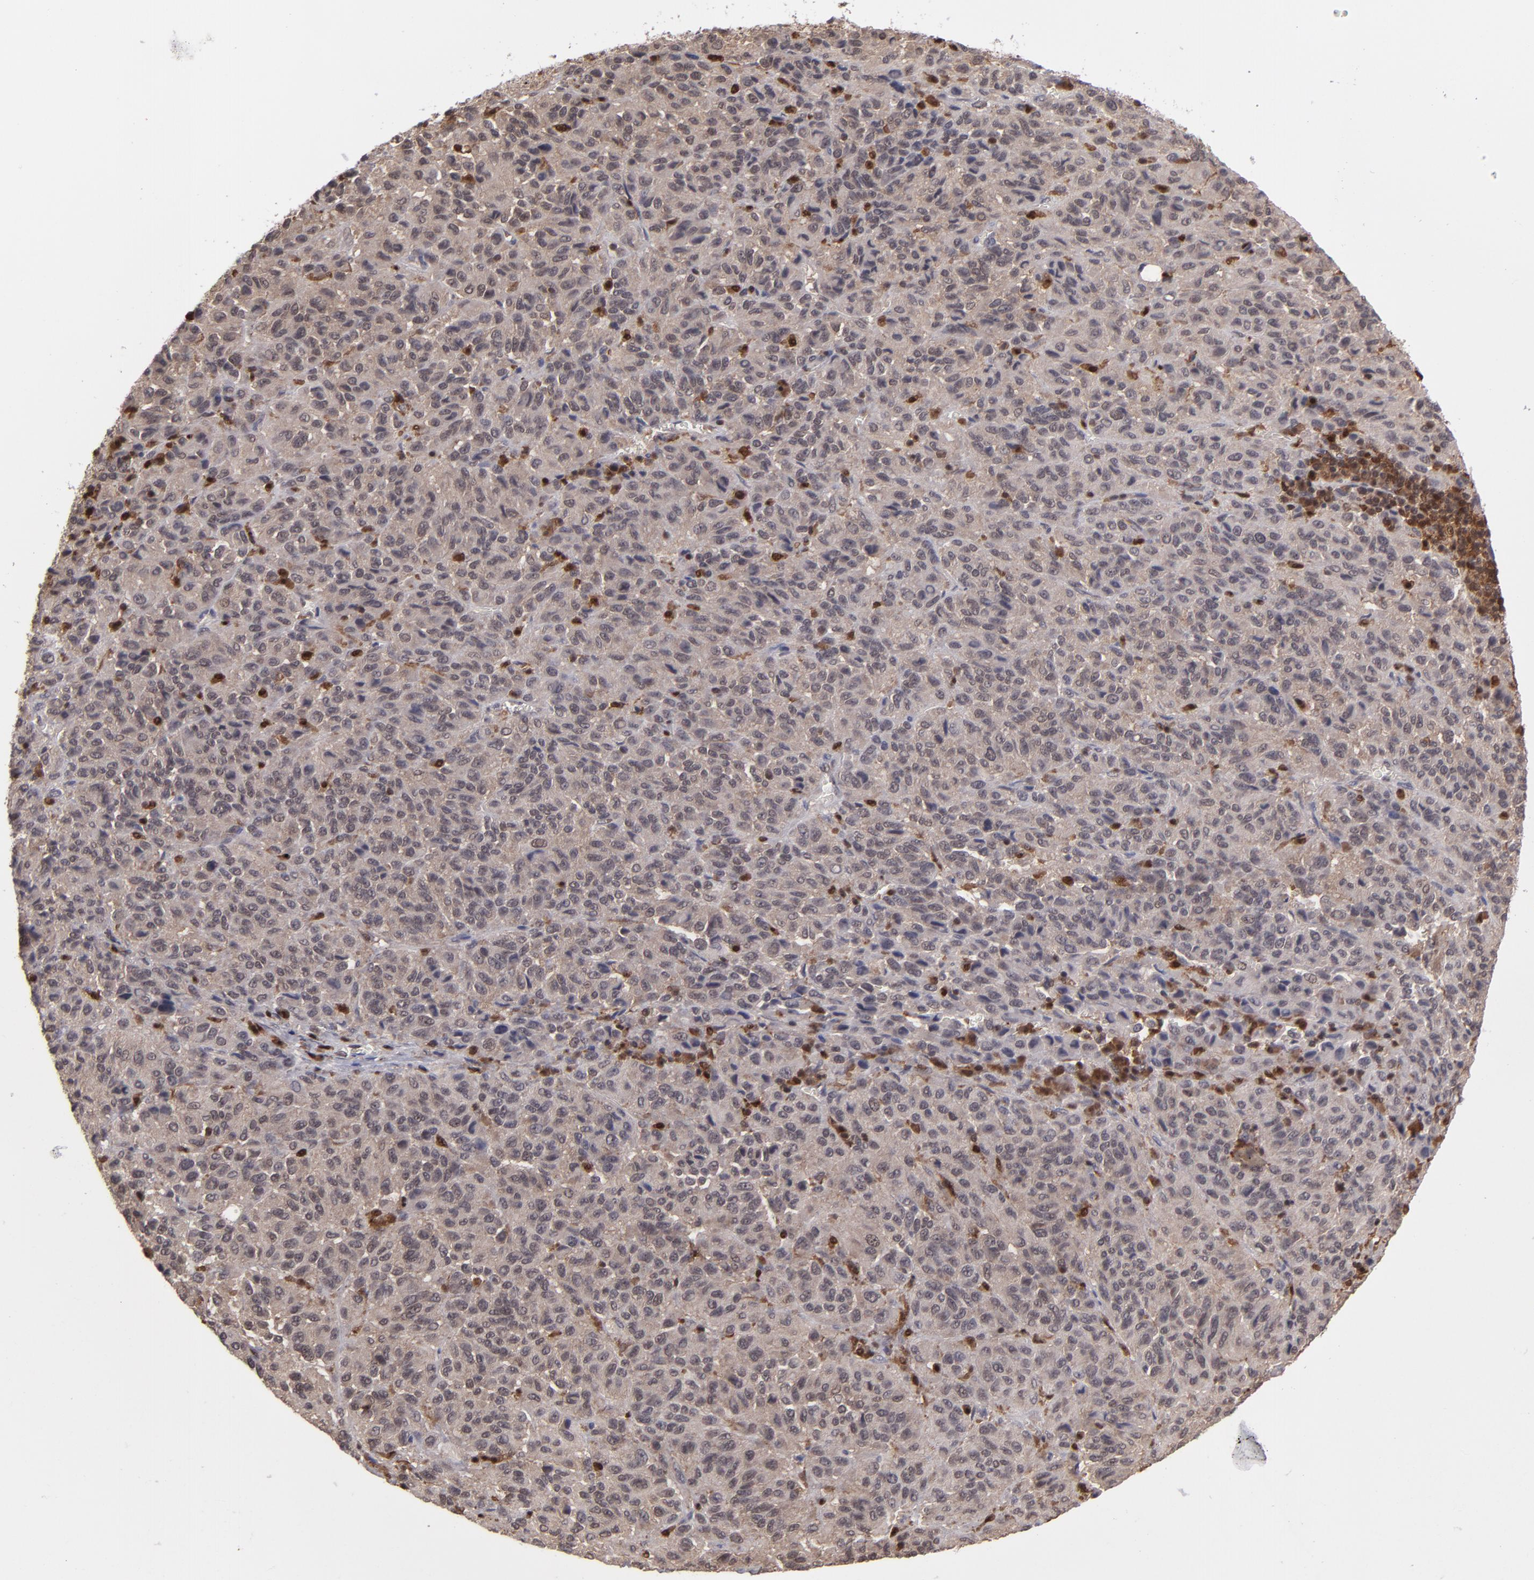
{"staining": {"intensity": "moderate", "quantity": ">75%", "location": "cytoplasmic/membranous,nuclear"}, "tissue": "melanoma", "cell_type": "Tumor cells", "image_type": "cancer", "snomed": [{"axis": "morphology", "description": "Malignant melanoma, Metastatic site"}, {"axis": "topography", "description": "Lung"}], "caption": "Human malignant melanoma (metastatic site) stained with a protein marker demonstrates moderate staining in tumor cells.", "gene": "GRB2", "patient": {"sex": "male", "age": 64}}